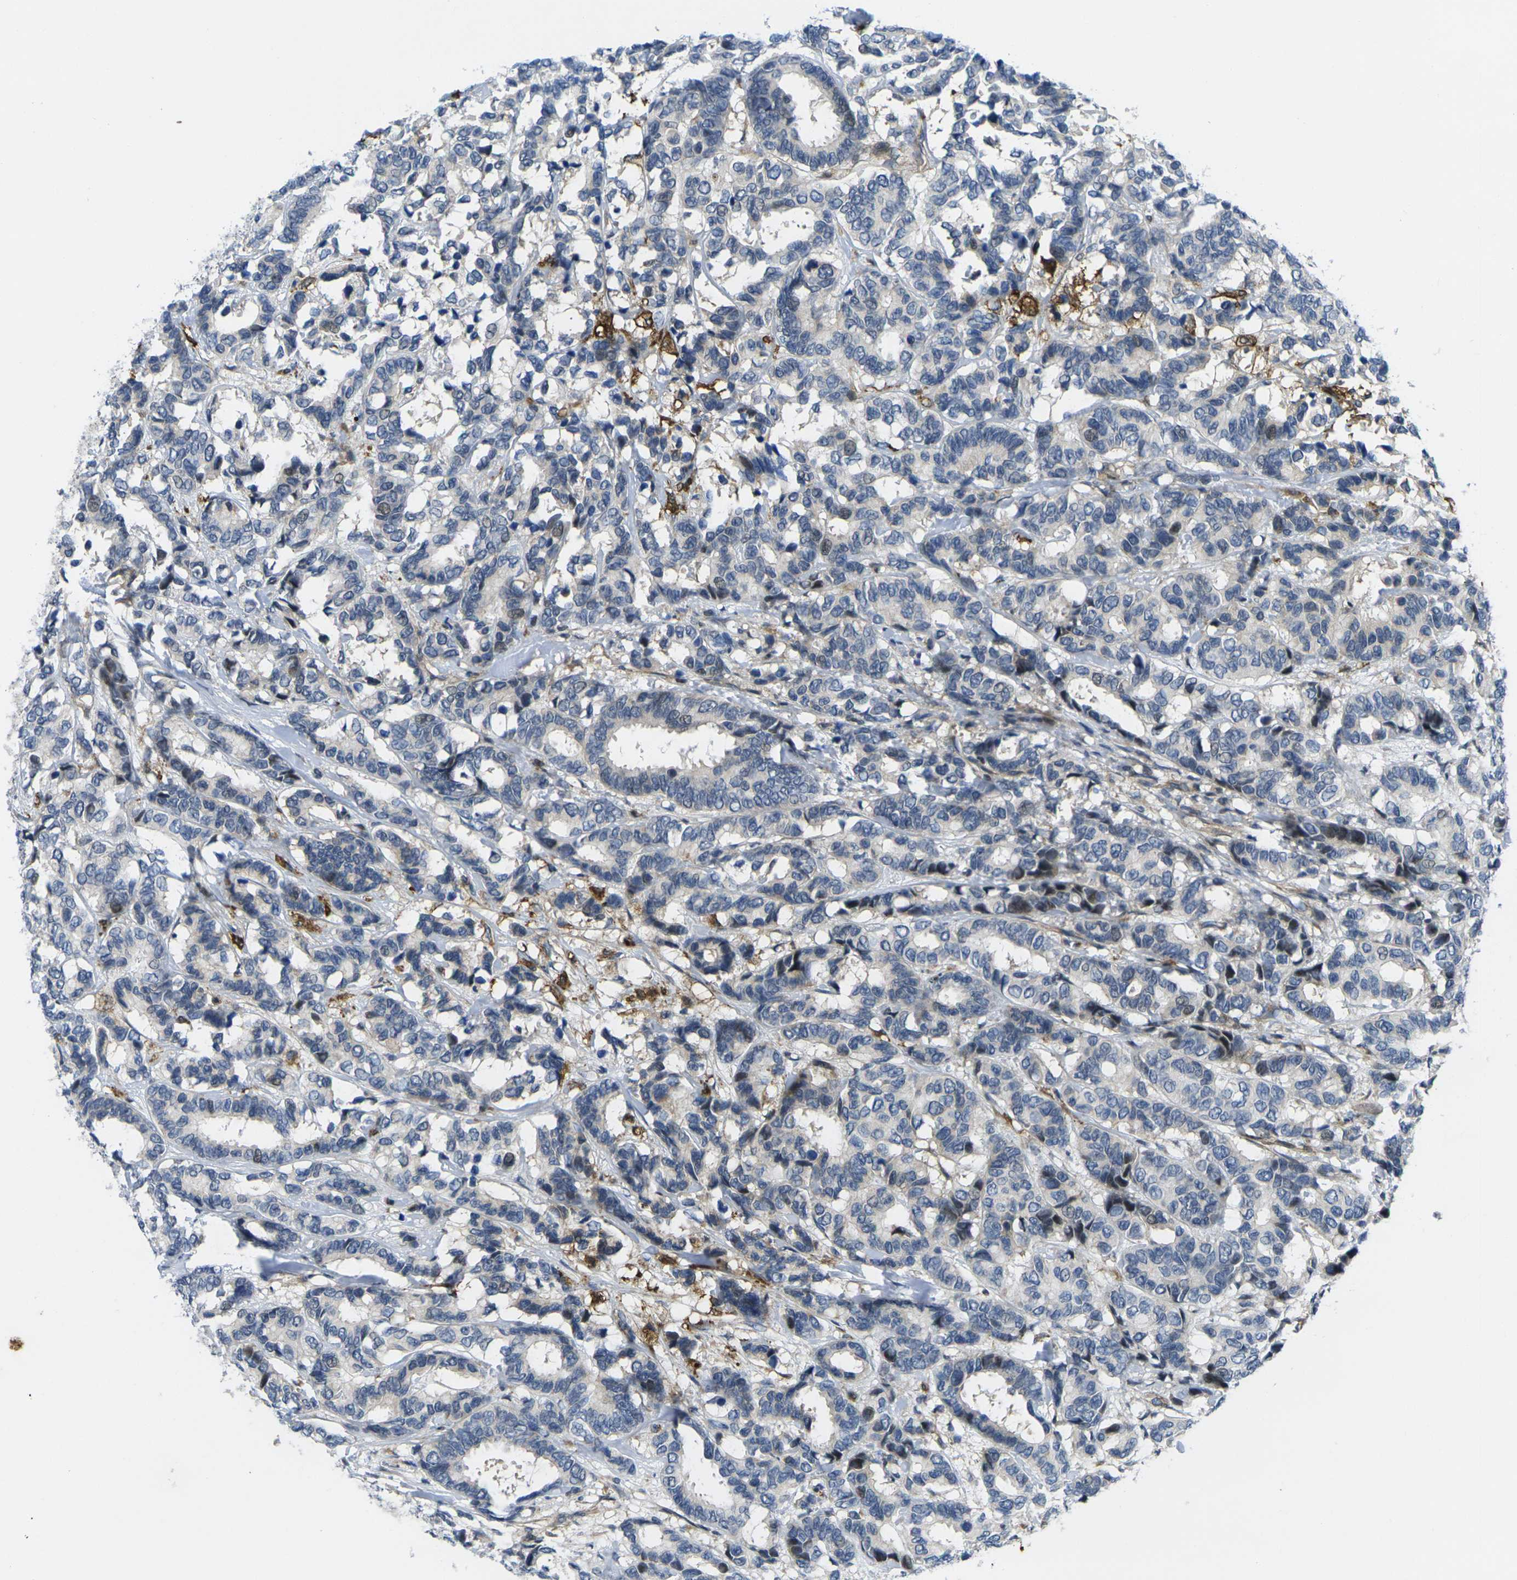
{"staining": {"intensity": "negative", "quantity": "none", "location": "none"}, "tissue": "breast cancer", "cell_type": "Tumor cells", "image_type": "cancer", "snomed": [{"axis": "morphology", "description": "Duct carcinoma"}, {"axis": "topography", "description": "Breast"}], "caption": "Immunohistochemistry (IHC) histopathology image of breast invasive ductal carcinoma stained for a protein (brown), which demonstrates no staining in tumor cells.", "gene": "ROBO2", "patient": {"sex": "female", "age": 87}}